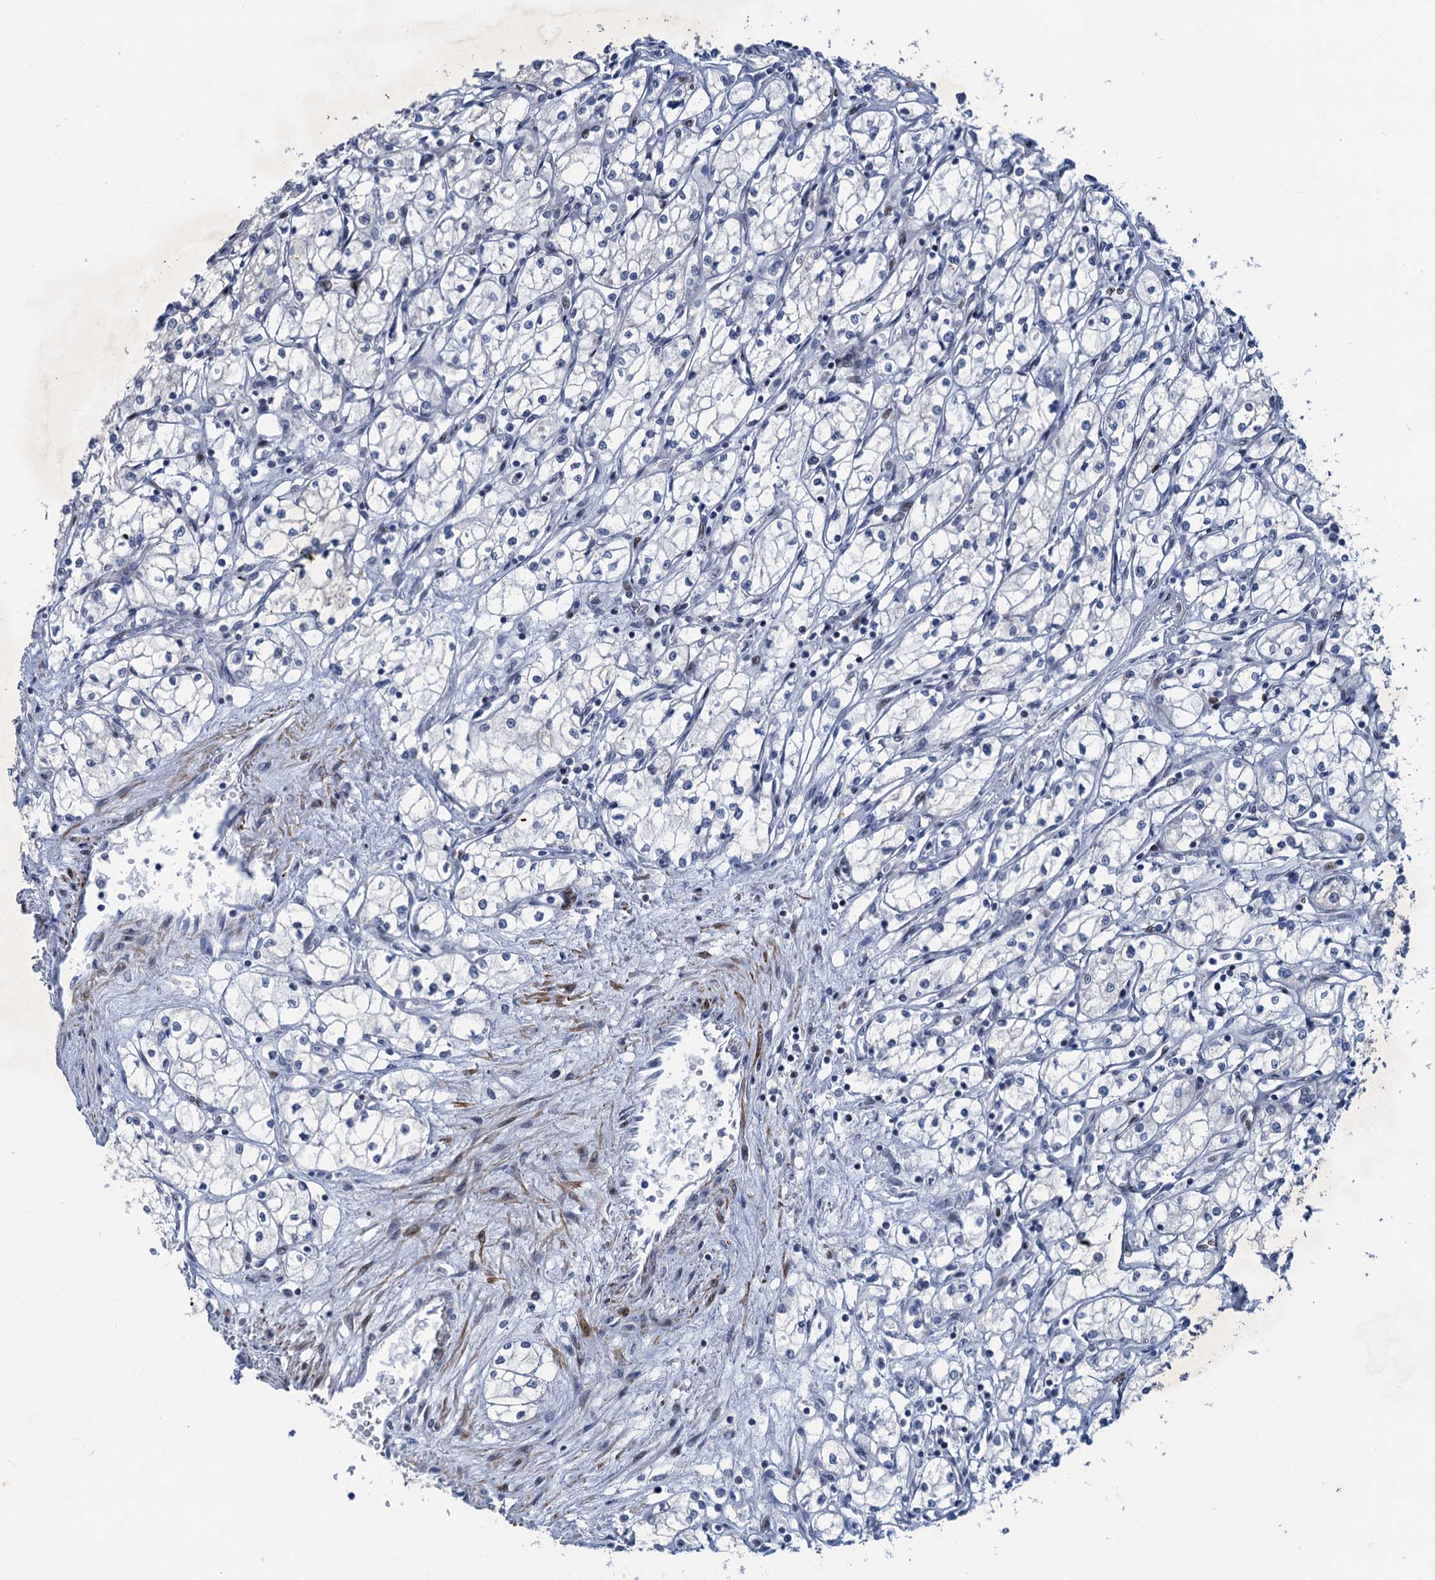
{"staining": {"intensity": "negative", "quantity": "none", "location": "none"}, "tissue": "renal cancer", "cell_type": "Tumor cells", "image_type": "cancer", "snomed": [{"axis": "morphology", "description": "Adenocarcinoma, NOS"}, {"axis": "topography", "description": "Kidney"}], "caption": "DAB (3,3'-diaminobenzidine) immunohistochemical staining of human renal cancer (adenocarcinoma) shows no significant staining in tumor cells.", "gene": "ESYT3", "patient": {"sex": "male", "age": 59}}